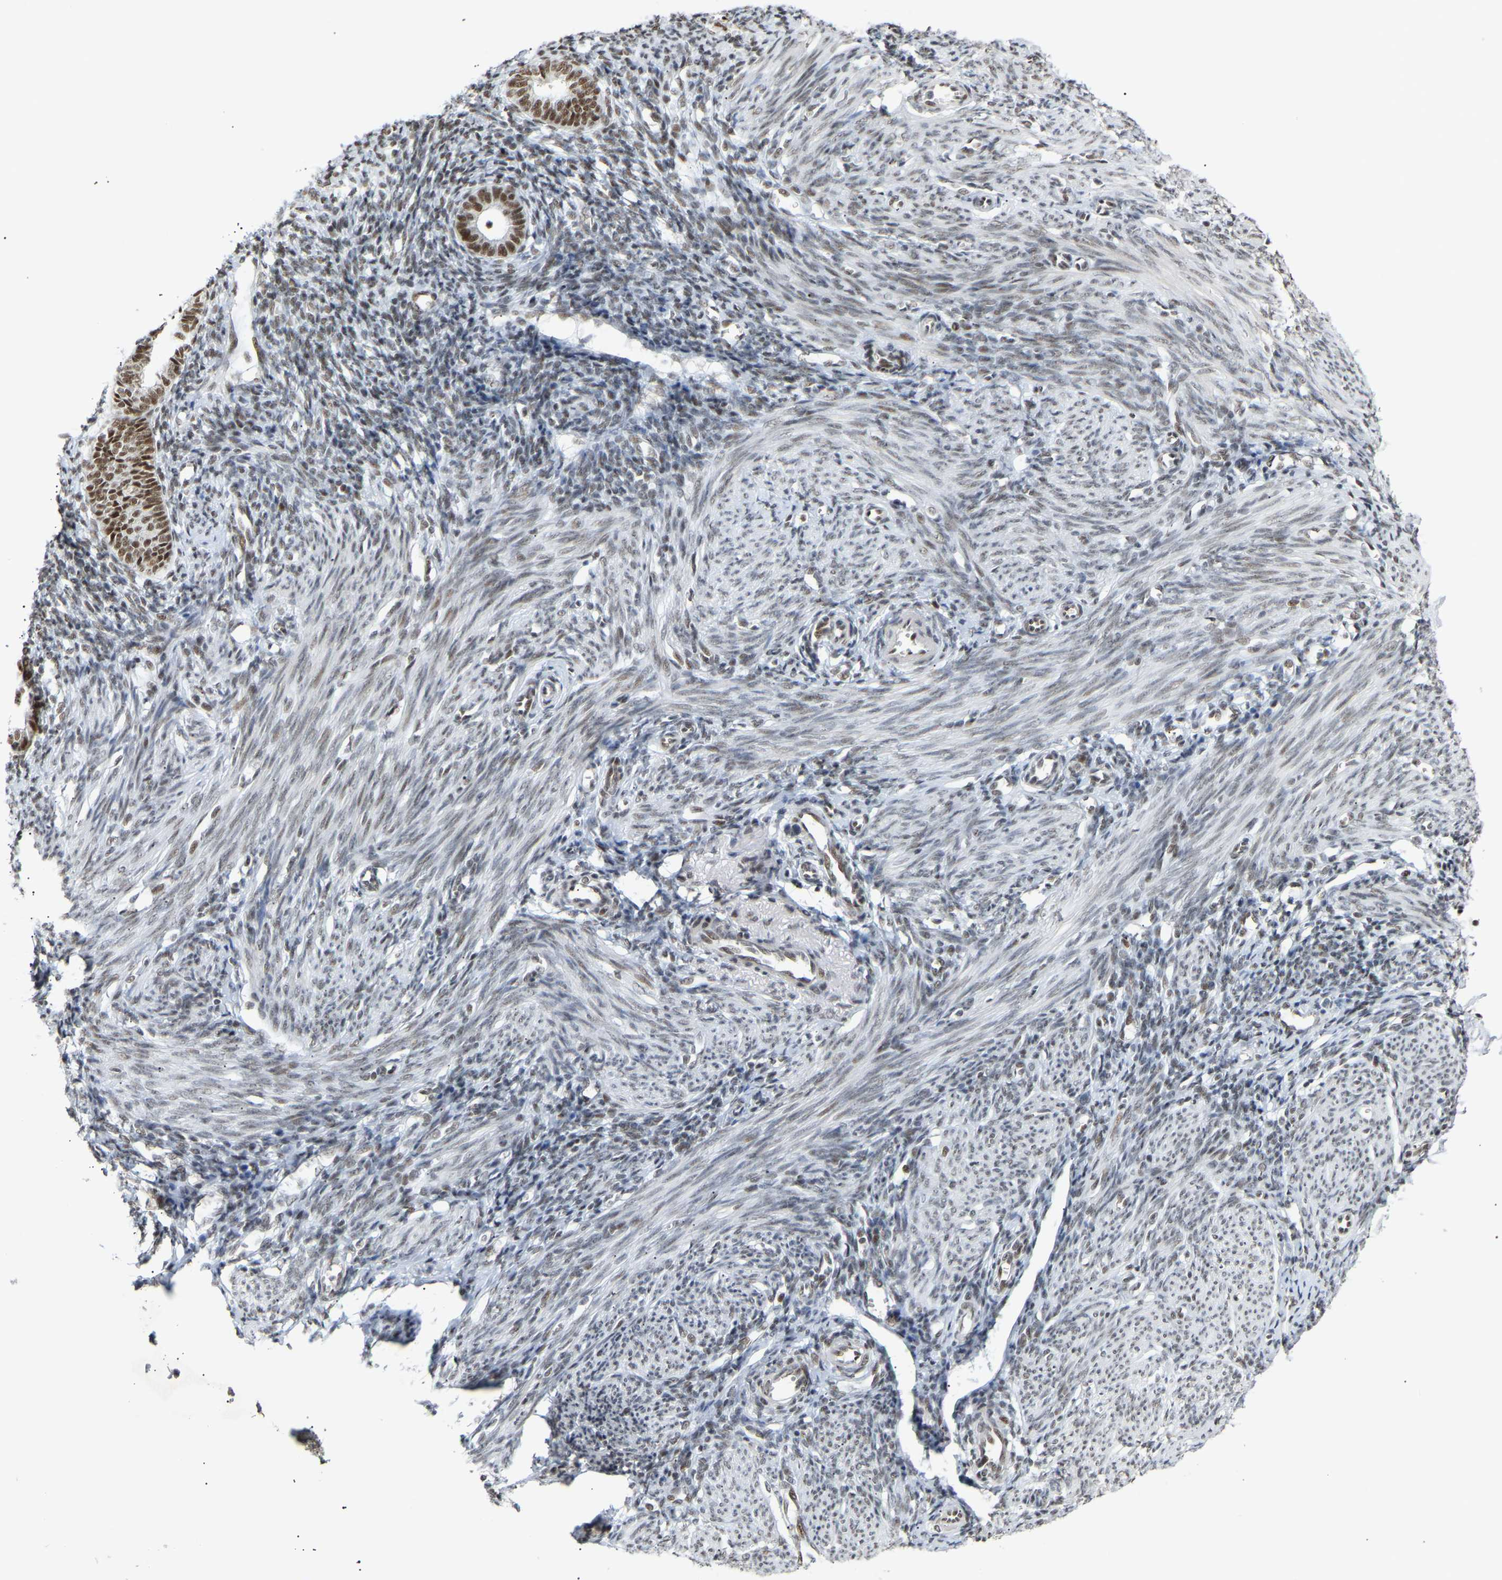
{"staining": {"intensity": "moderate", "quantity": "25%-75%", "location": "nuclear"}, "tissue": "endometrium", "cell_type": "Cells in endometrial stroma", "image_type": "normal", "snomed": [{"axis": "morphology", "description": "Normal tissue, NOS"}, {"axis": "morphology", "description": "Adenocarcinoma, NOS"}, {"axis": "topography", "description": "Endometrium"}], "caption": "Human endometrium stained with a brown dye displays moderate nuclear positive staining in approximately 25%-75% of cells in endometrial stroma.", "gene": "NELFB", "patient": {"sex": "female", "age": 57}}